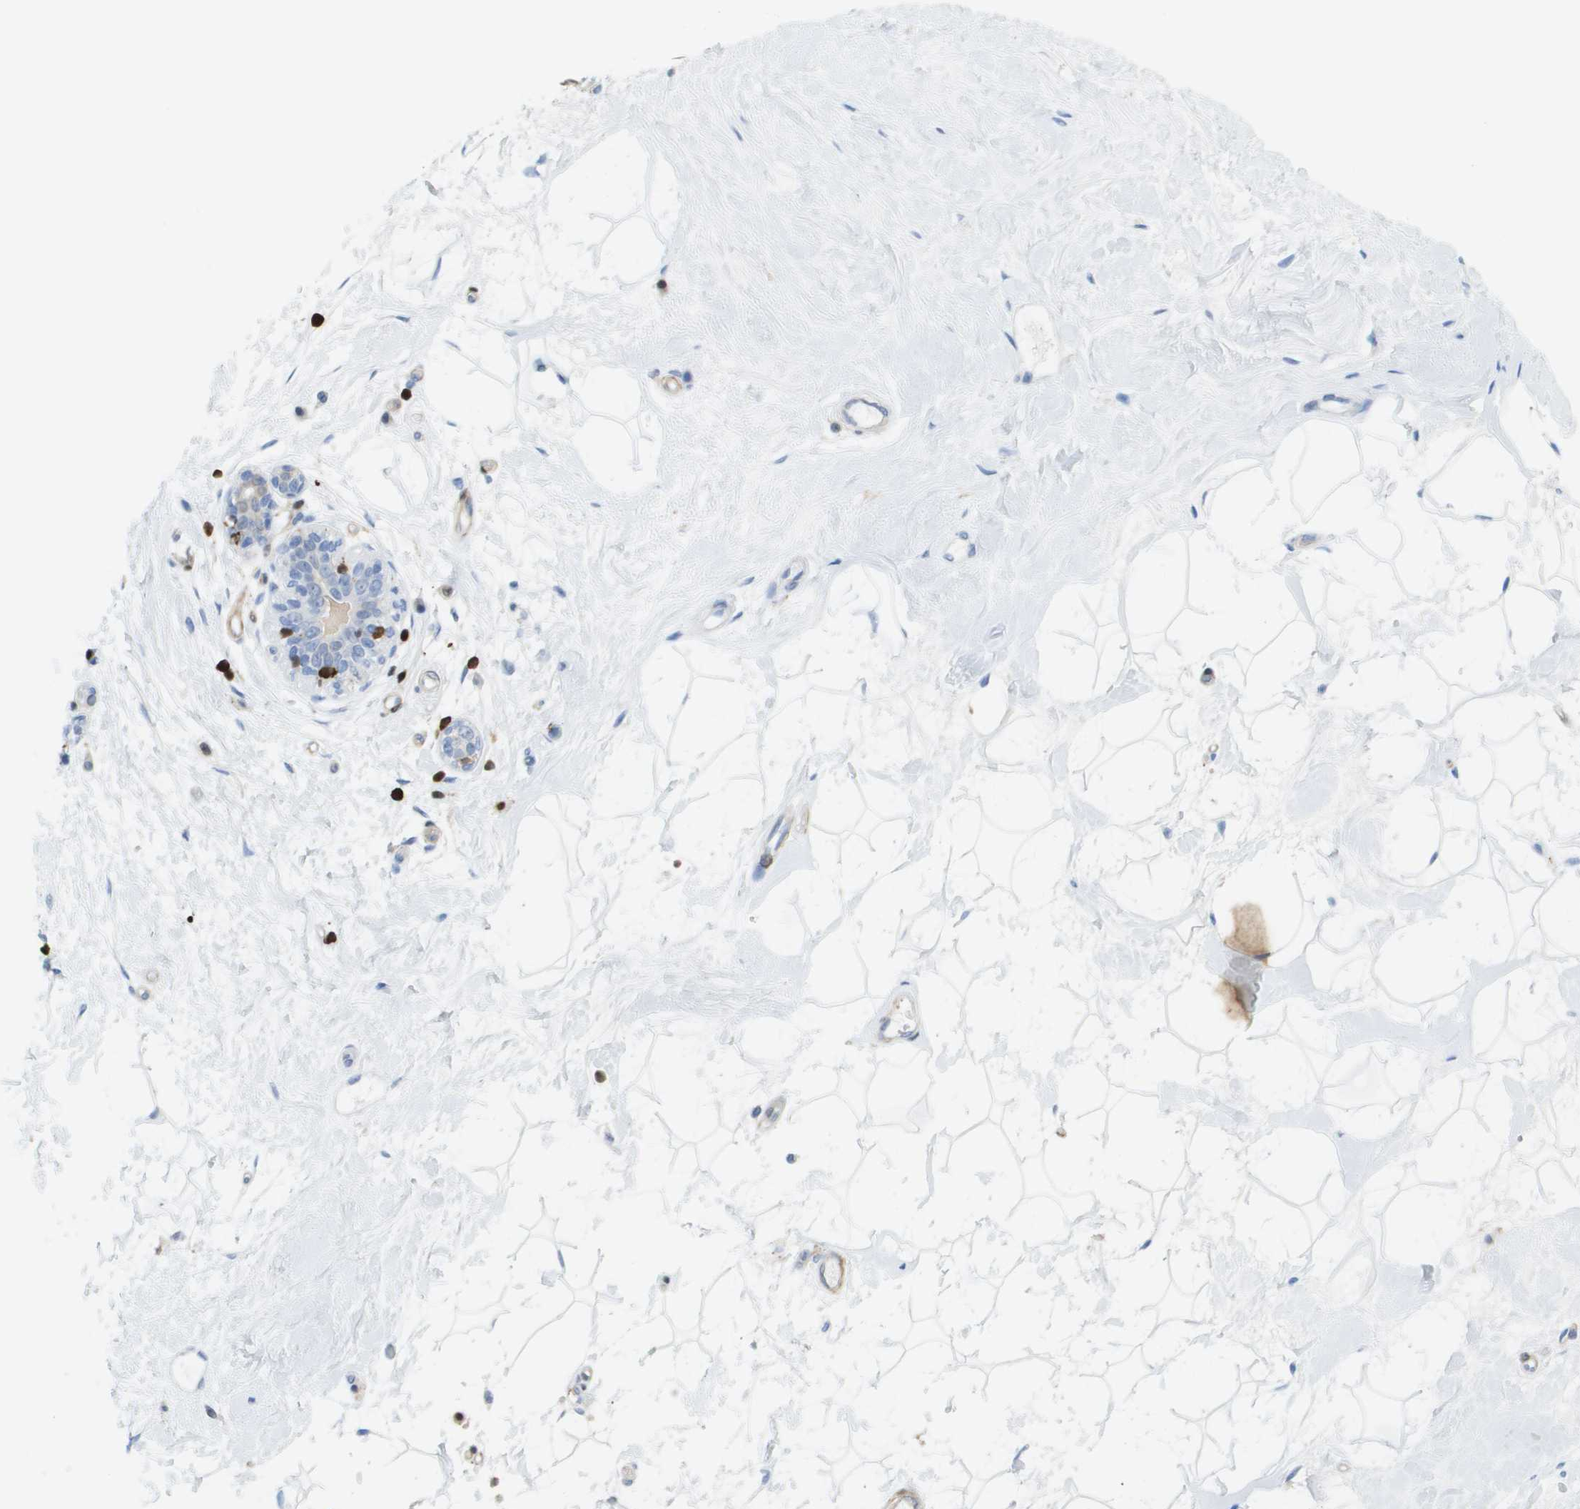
{"staining": {"intensity": "negative", "quantity": "none", "location": "none"}, "tissue": "breast", "cell_type": "Adipocytes", "image_type": "normal", "snomed": [{"axis": "morphology", "description": "Normal tissue, NOS"}, {"axis": "morphology", "description": "Lobular carcinoma"}, {"axis": "topography", "description": "Breast"}], "caption": "Immunohistochemical staining of unremarkable breast exhibits no significant positivity in adipocytes.", "gene": "DOCK5", "patient": {"sex": "female", "age": 59}}